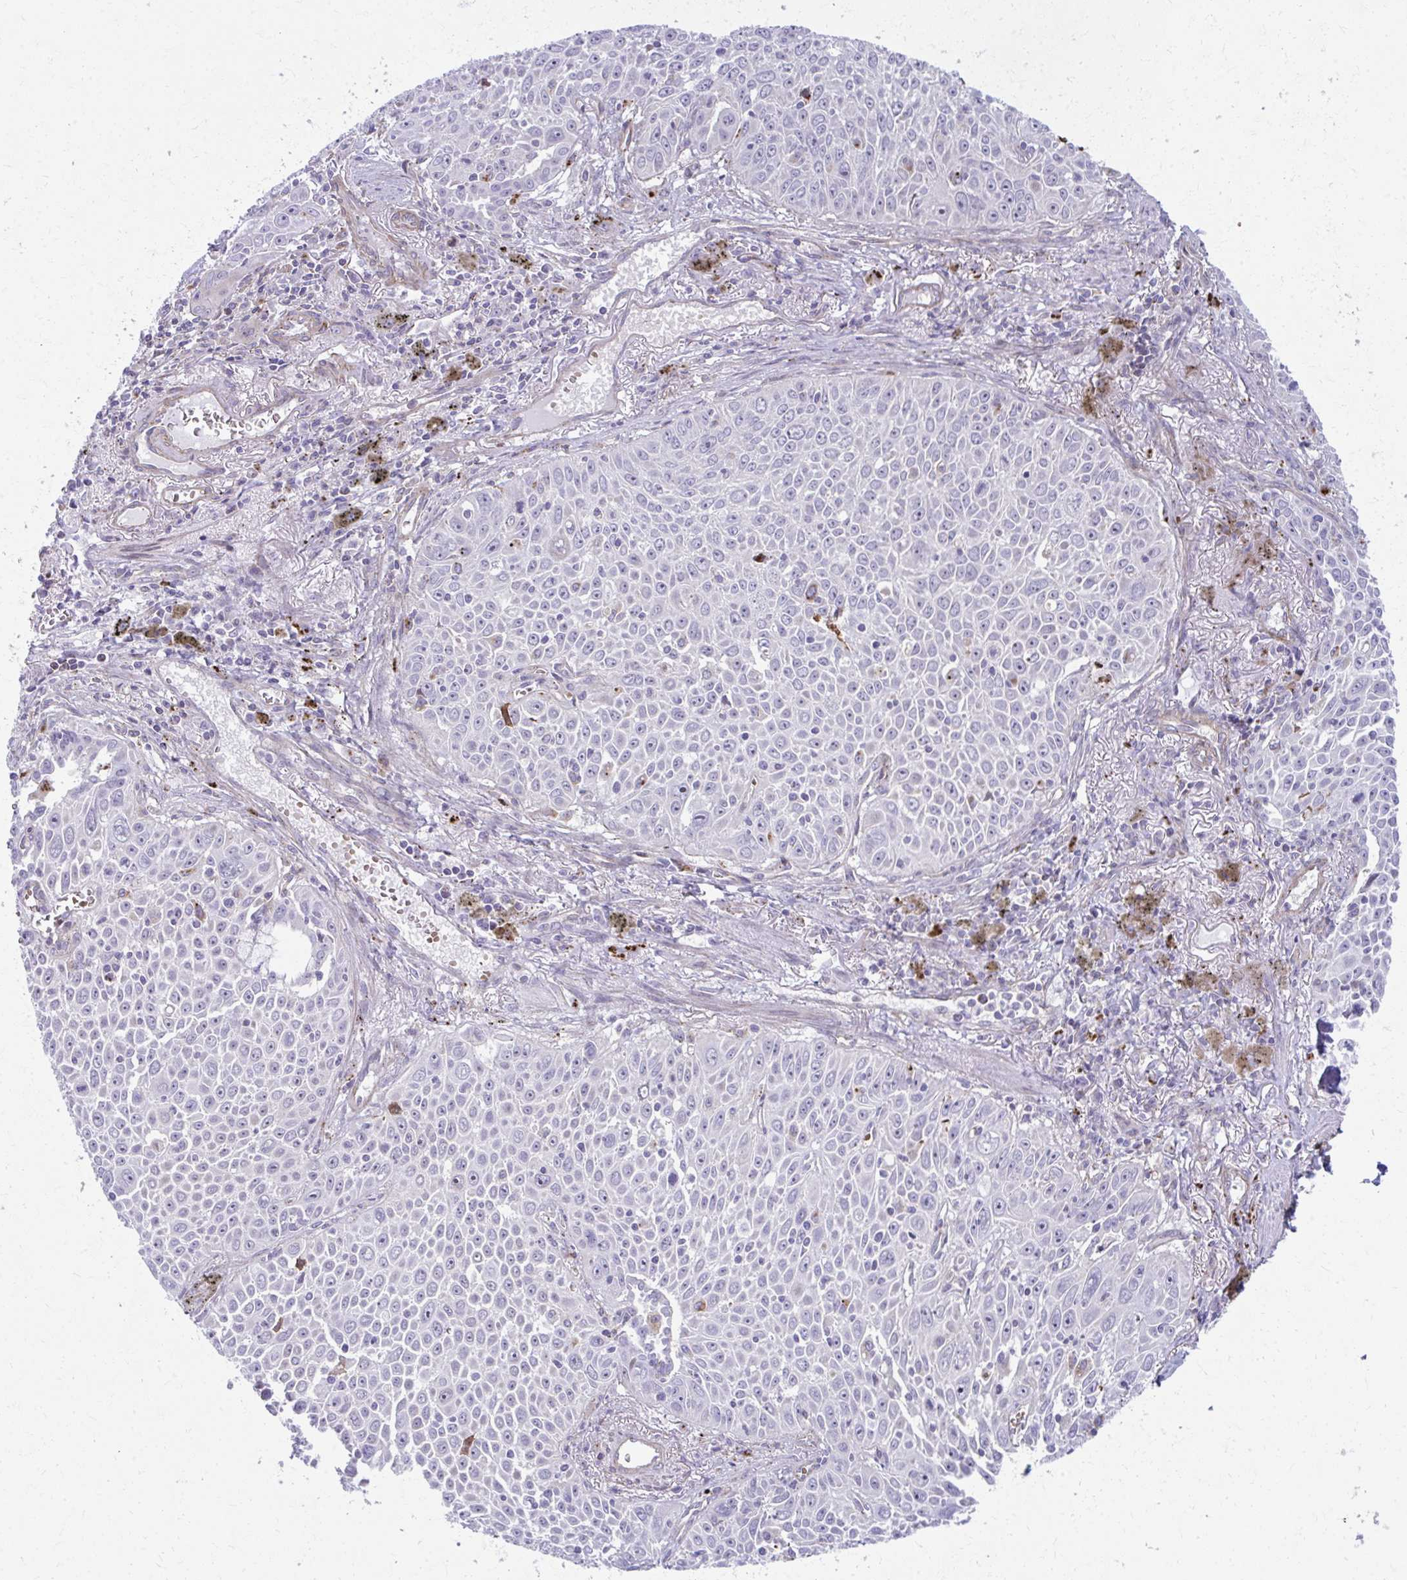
{"staining": {"intensity": "negative", "quantity": "none", "location": "none"}, "tissue": "lung cancer", "cell_type": "Tumor cells", "image_type": "cancer", "snomed": [{"axis": "morphology", "description": "Squamous cell carcinoma, NOS"}, {"axis": "morphology", "description": "Squamous cell carcinoma, metastatic, NOS"}, {"axis": "topography", "description": "Lymph node"}, {"axis": "topography", "description": "Lung"}], "caption": "Immunohistochemistry of lung cancer shows no staining in tumor cells. (Stains: DAB (3,3'-diaminobenzidine) immunohistochemistry (IHC) with hematoxylin counter stain, Microscopy: brightfield microscopy at high magnification).", "gene": "LRRC4B", "patient": {"sex": "female", "age": 62}}